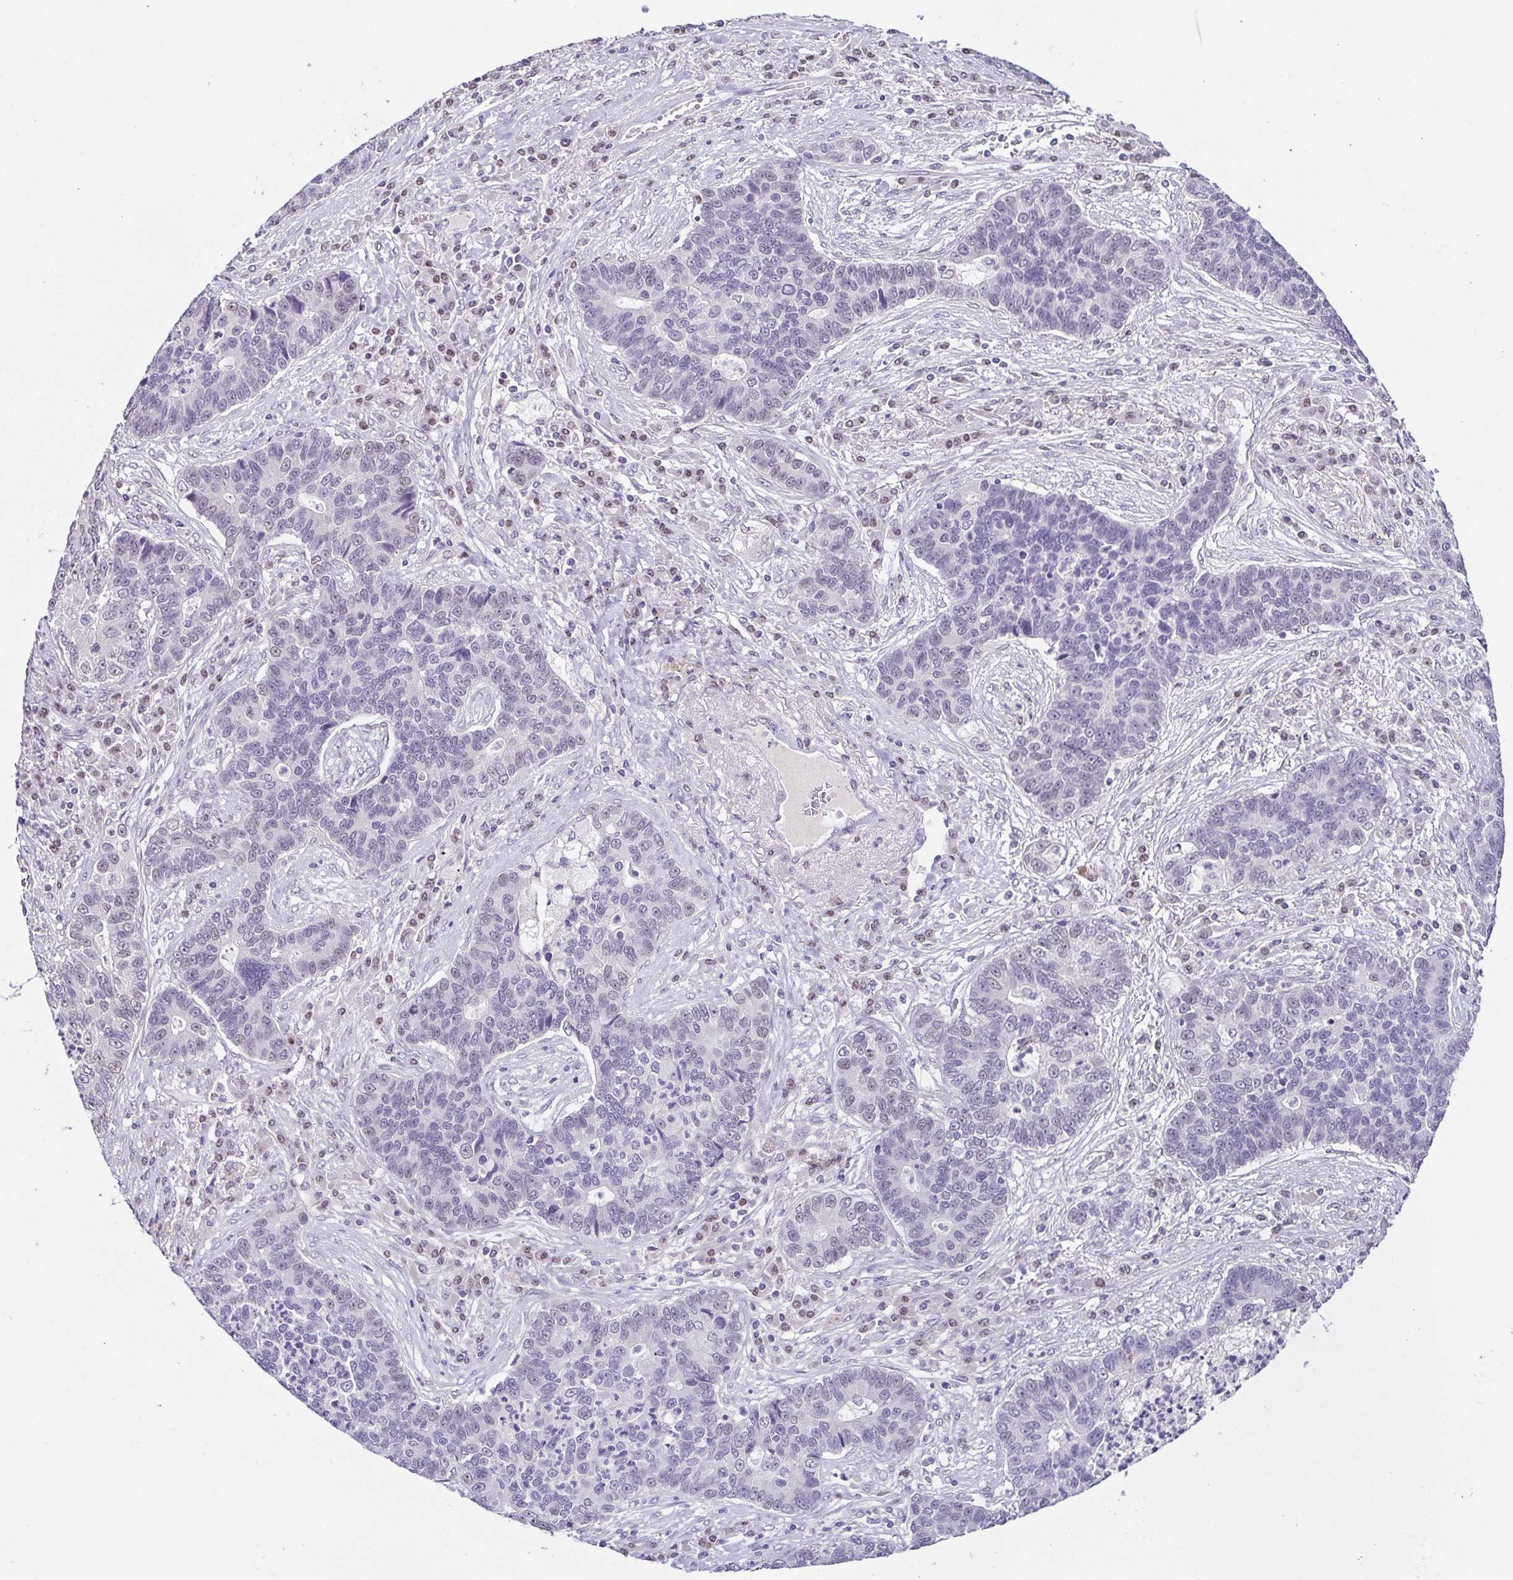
{"staining": {"intensity": "negative", "quantity": "none", "location": "none"}, "tissue": "lung cancer", "cell_type": "Tumor cells", "image_type": "cancer", "snomed": [{"axis": "morphology", "description": "Adenocarcinoma, NOS"}, {"axis": "topography", "description": "Lung"}], "caption": "Lung cancer (adenocarcinoma) was stained to show a protein in brown. There is no significant staining in tumor cells. (Stains: DAB (3,3'-diaminobenzidine) IHC with hematoxylin counter stain, Microscopy: brightfield microscopy at high magnification).", "gene": "TCF3", "patient": {"sex": "female", "age": 57}}